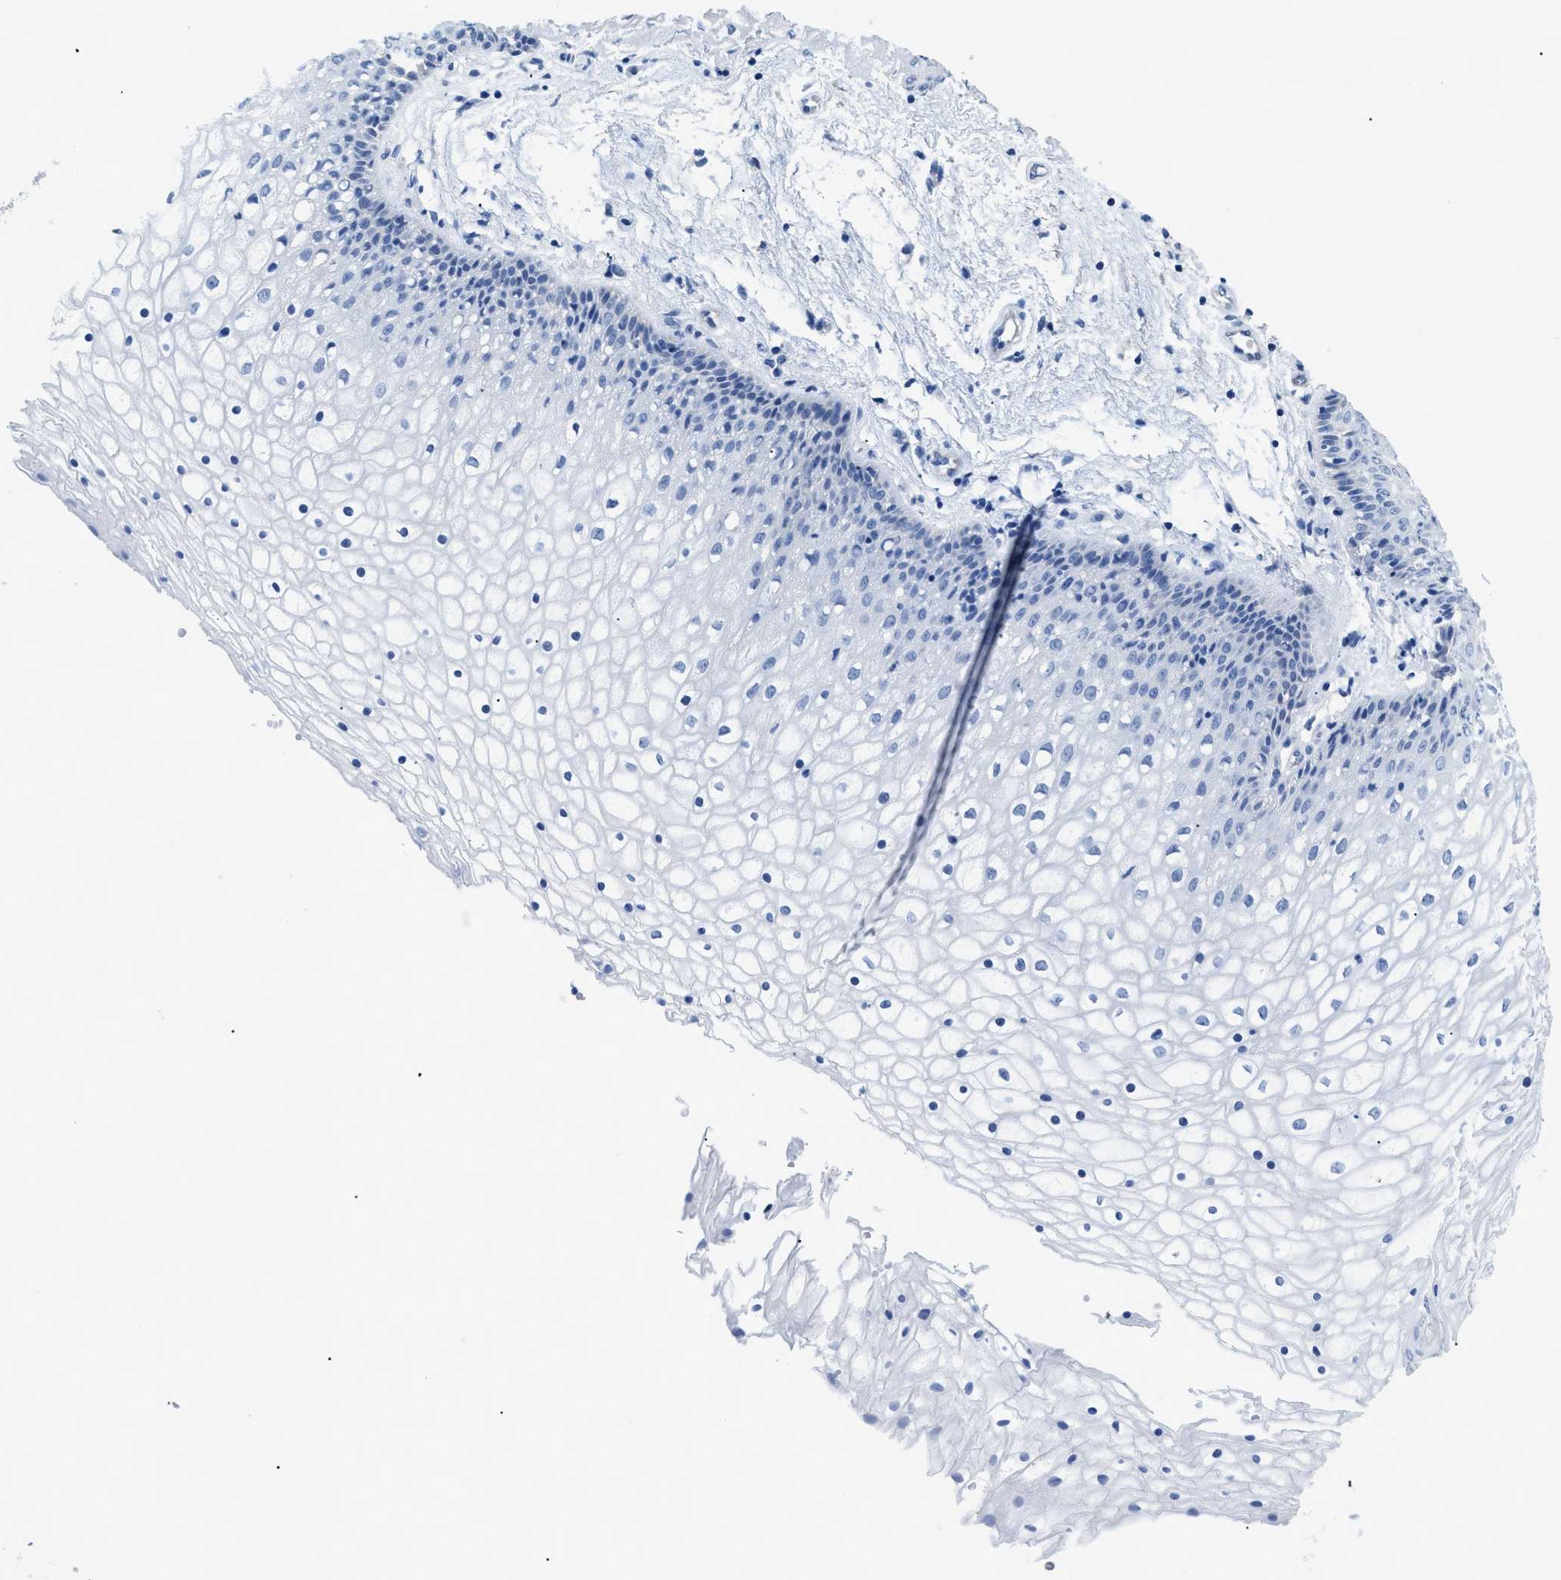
{"staining": {"intensity": "negative", "quantity": "none", "location": "none"}, "tissue": "vagina", "cell_type": "Squamous epithelial cells", "image_type": "normal", "snomed": [{"axis": "morphology", "description": "Normal tissue, NOS"}, {"axis": "topography", "description": "Vagina"}], "caption": "The immunohistochemistry (IHC) photomicrograph has no significant staining in squamous epithelial cells of vagina. The staining was performed using DAB (3,3'-diaminobenzidine) to visualize the protein expression in brown, while the nuclei were stained in blue with hematoxylin (Magnification: 20x).", "gene": "APOBEC2", "patient": {"sex": "female", "age": 34}}